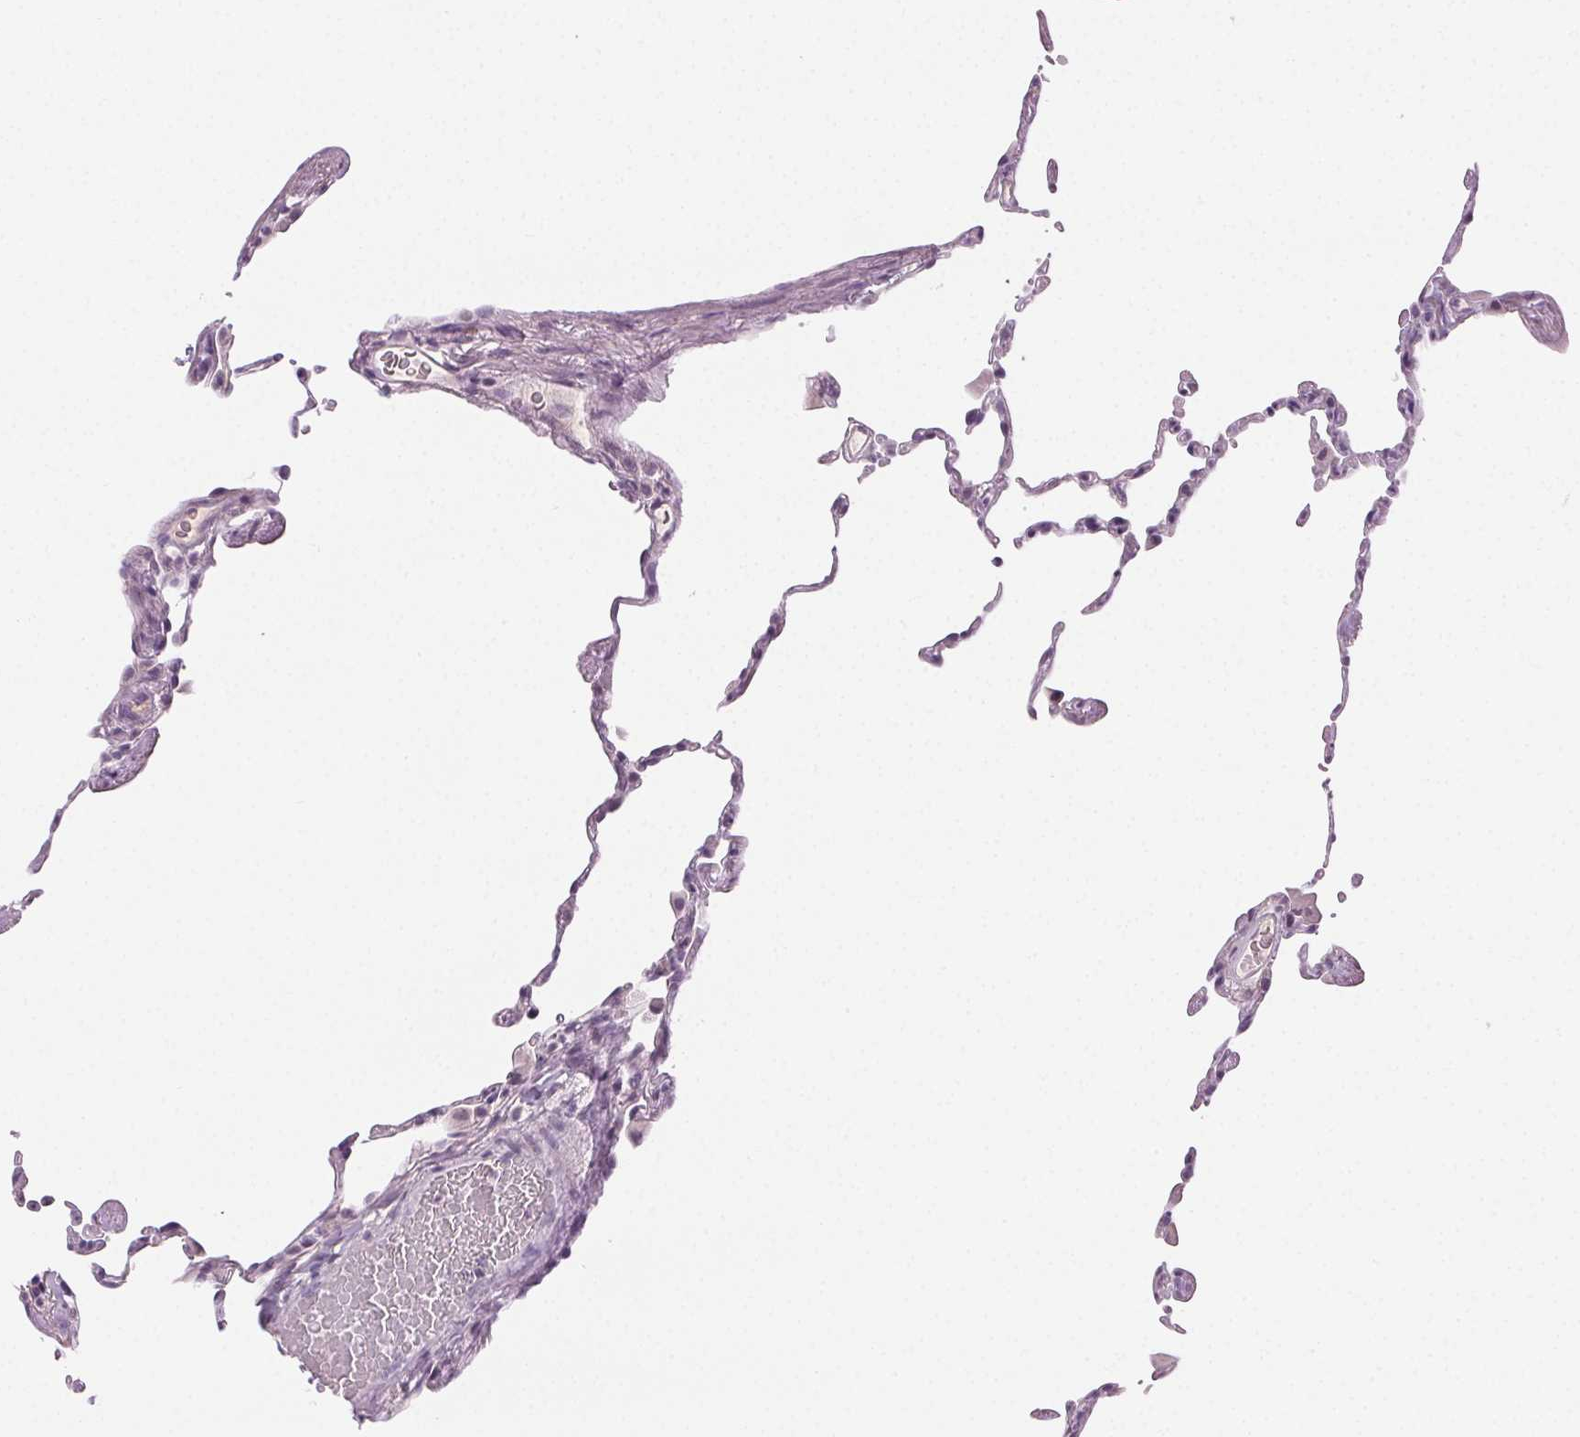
{"staining": {"intensity": "negative", "quantity": "none", "location": "none"}, "tissue": "lung", "cell_type": "Alveolar cells", "image_type": "normal", "snomed": [{"axis": "morphology", "description": "Normal tissue, NOS"}, {"axis": "topography", "description": "Lung"}], "caption": "Immunohistochemical staining of normal lung demonstrates no significant expression in alveolar cells.", "gene": "HSF5", "patient": {"sex": "female", "age": 57}}